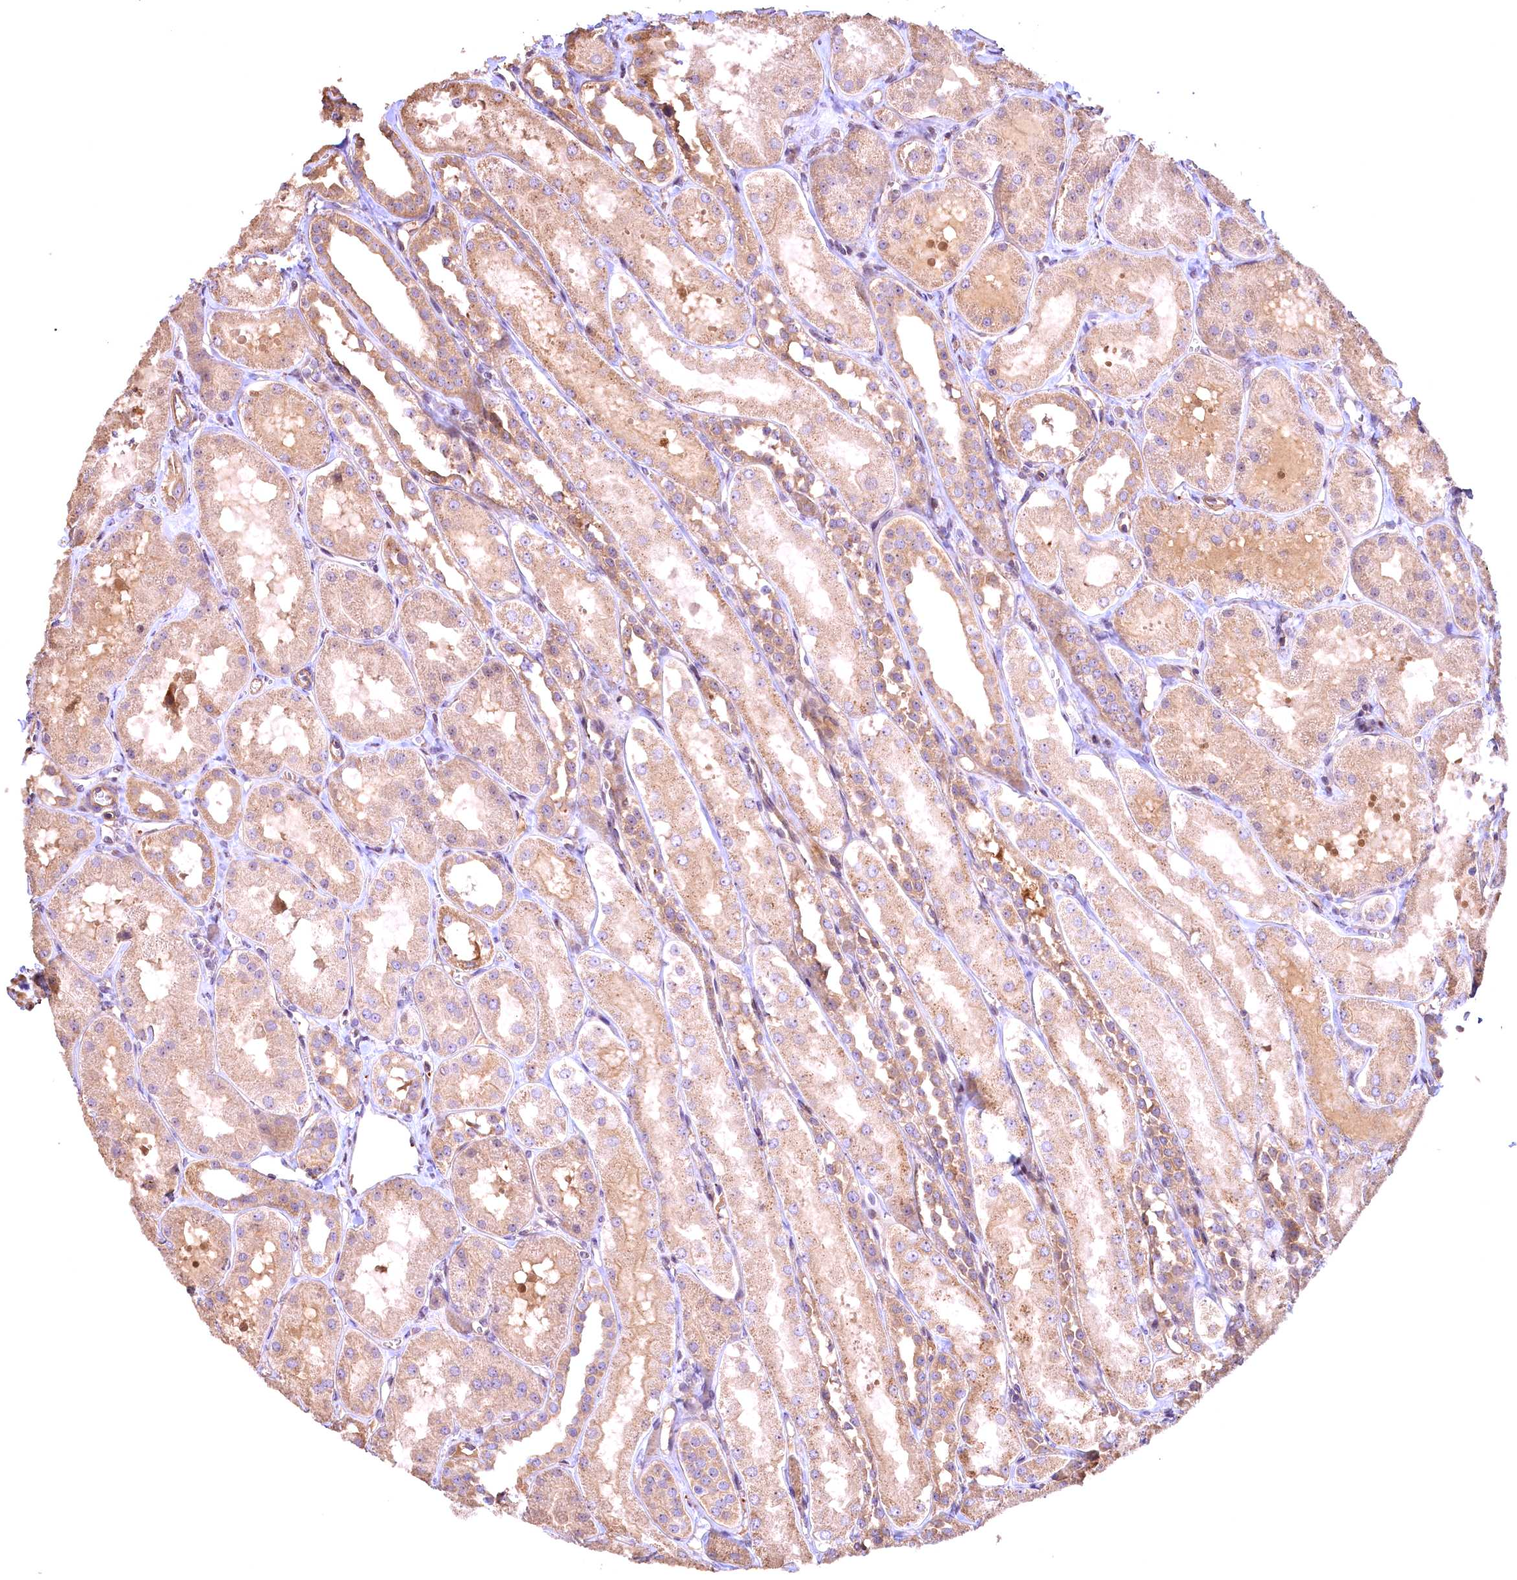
{"staining": {"intensity": "moderate", "quantity": ">75%", "location": "cytoplasmic/membranous"}, "tissue": "kidney", "cell_type": "Cells in glomeruli", "image_type": "normal", "snomed": [{"axis": "morphology", "description": "Normal tissue, NOS"}, {"axis": "topography", "description": "Kidney"}, {"axis": "topography", "description": "Urinary bladder"}], "caption": "Normal kidney reveals moderate cytoplasmic/membranous positivity in approximately >75% of cells in glomeruli.", "gene": "FUZ", "patient": {"sex": "male", "age": 16}}